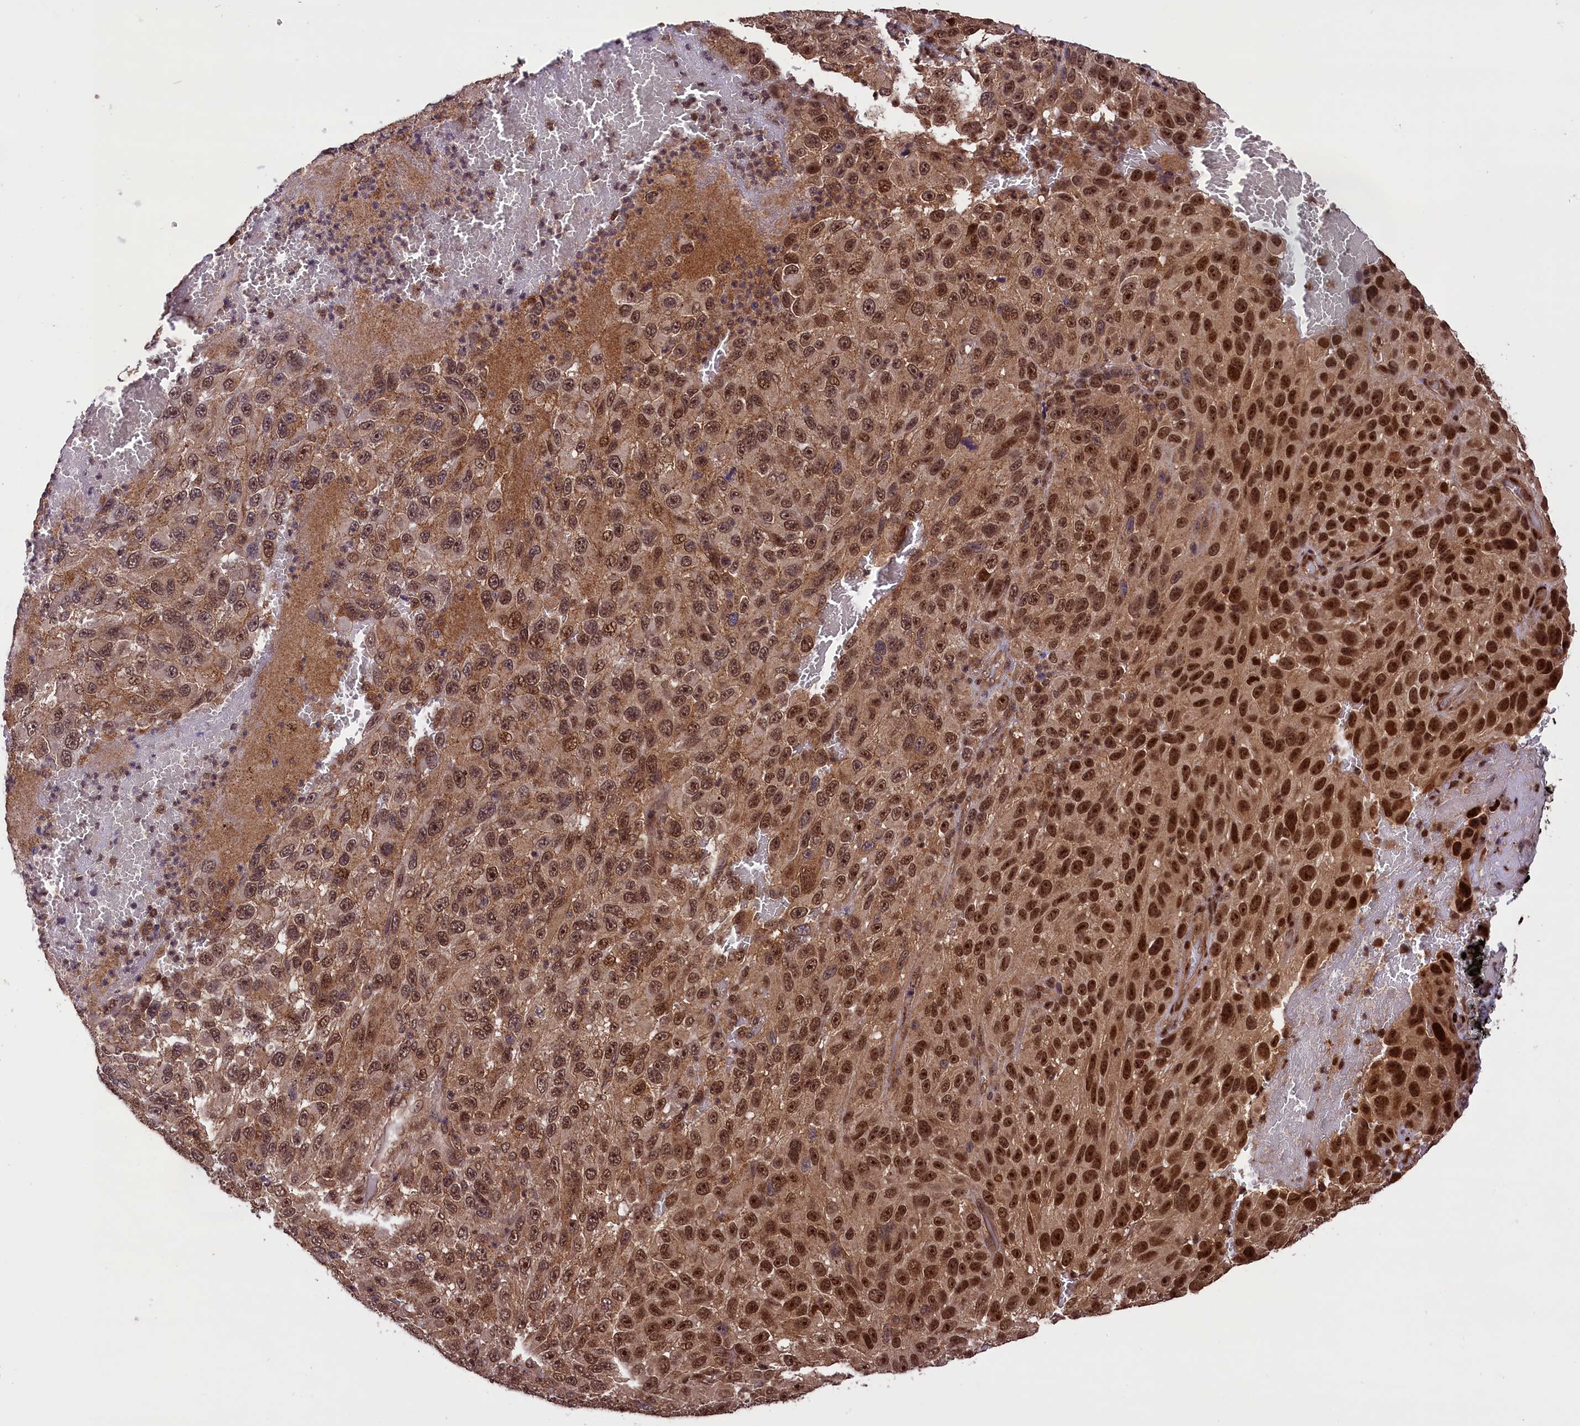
{"staining": {"intensity": "strong", "quantity": ">75%", "location": "nuclear"}, "tissue": "melanoma", "cell_type": "Tumor cells", "image_type": "cancer", "snomed": [{"axis": "morphology", "description": "Normal tissue, NOS"}, {"axis": "morphology", "description": "Malignant melanoma, NOS"}, {"axis": "topography", "description": "Skin"}], "caption": "Immunohistochemical staining of human malignant melanoma exhibits high levels of strong nuclear protein positivity in approximately >75% of tumor cells.", "gene": "IST1", "patient": {"sex": "female", "age": 96}}